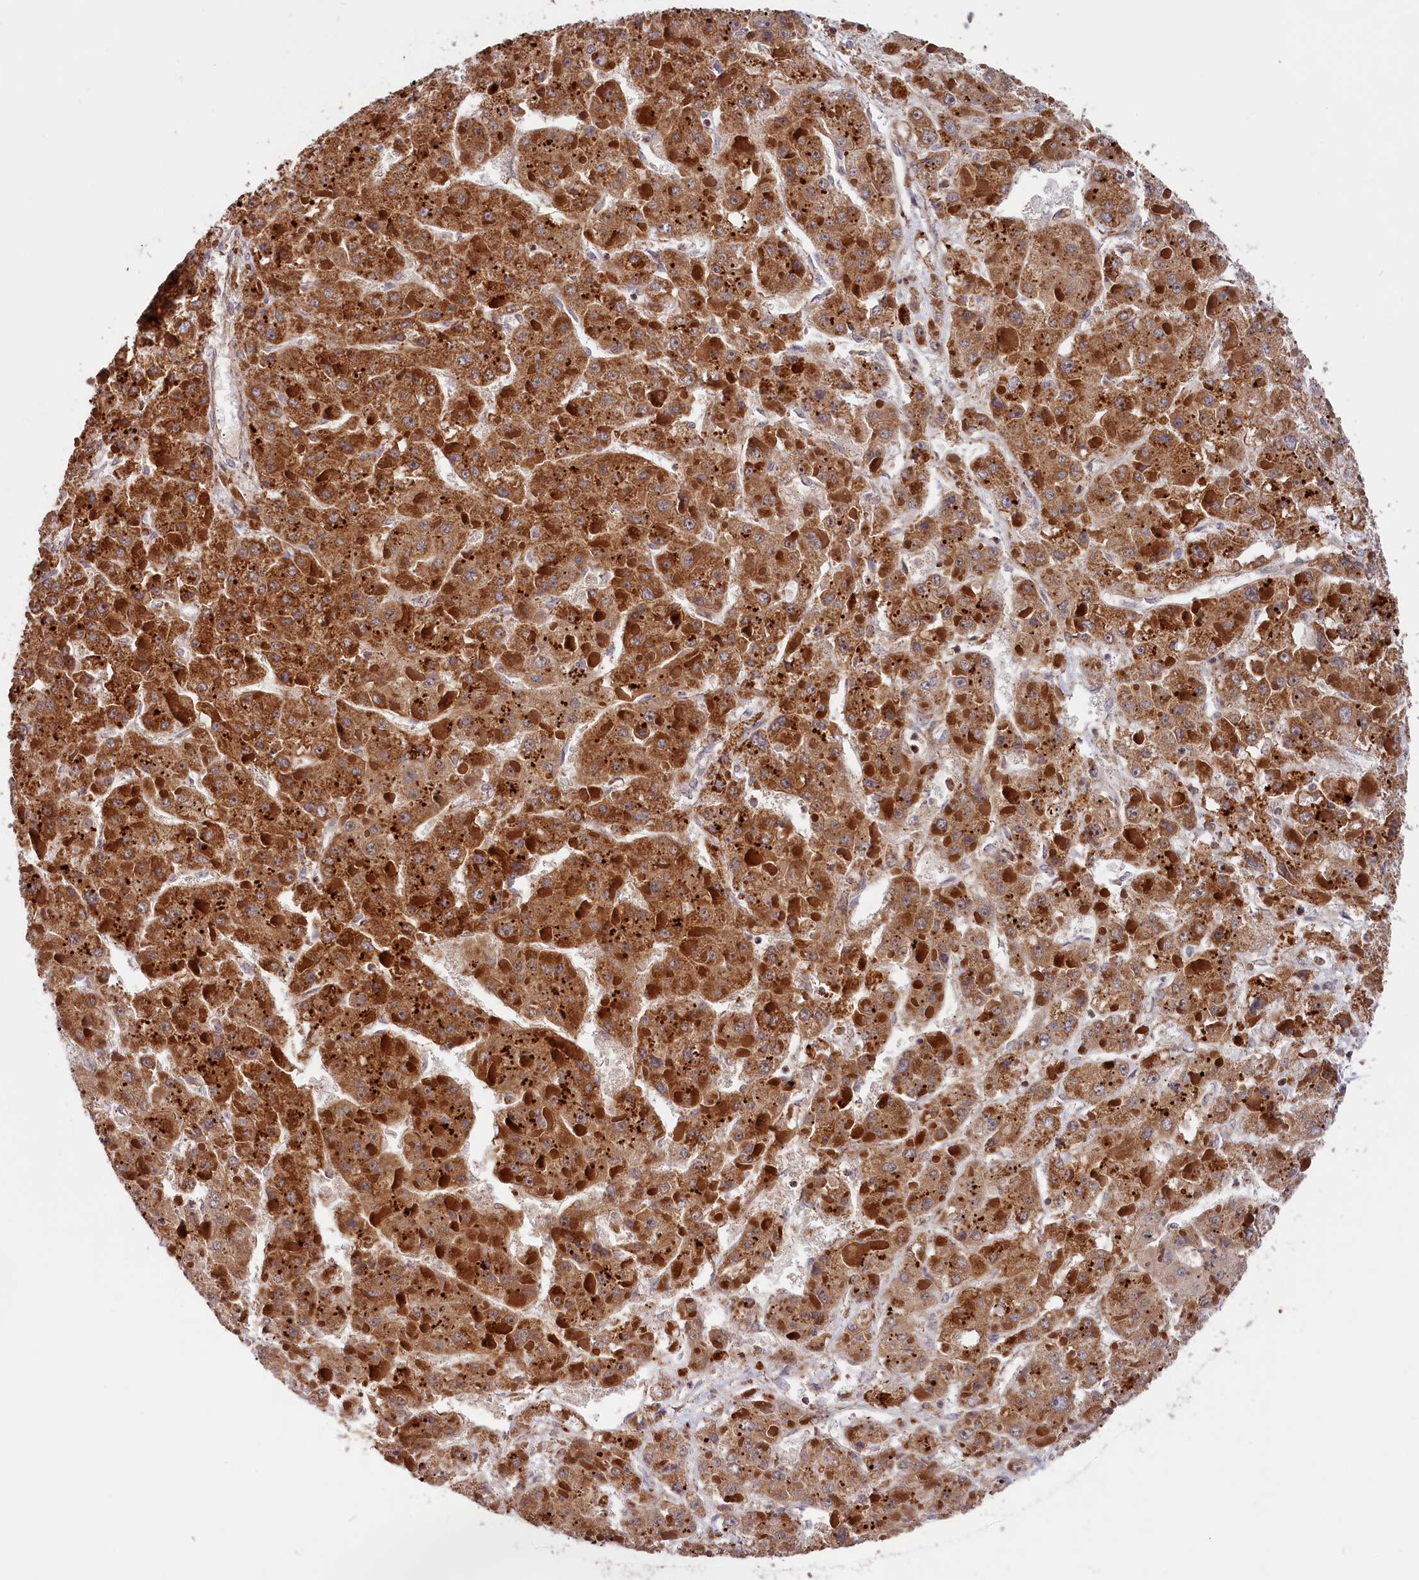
{"staining": {"intensity": "strong", "quantity": ">75%", "location": "cytoplasmic/membranous"}, "tissue": "liver cancer", "cell_type": "Tumor cells", "image_type": "cancer", "snomed": [{"axis": "morphology", "description": "Carcinoma, Hepatocellular, NOS"}, {"axis": "topography", "description": "Liver"}], "caption": "Tumor cells exhibit strong cytoplasmic/membranous positivity in about >75% of cells in liver hepatocellular carcinoma. The staining was performed using DAB, with brown indicating positive protein expression. Nuclei are stained blue with hematoxylin.", "gene": "MACROD1", "patient": {"sex": "female", "age": 73}}